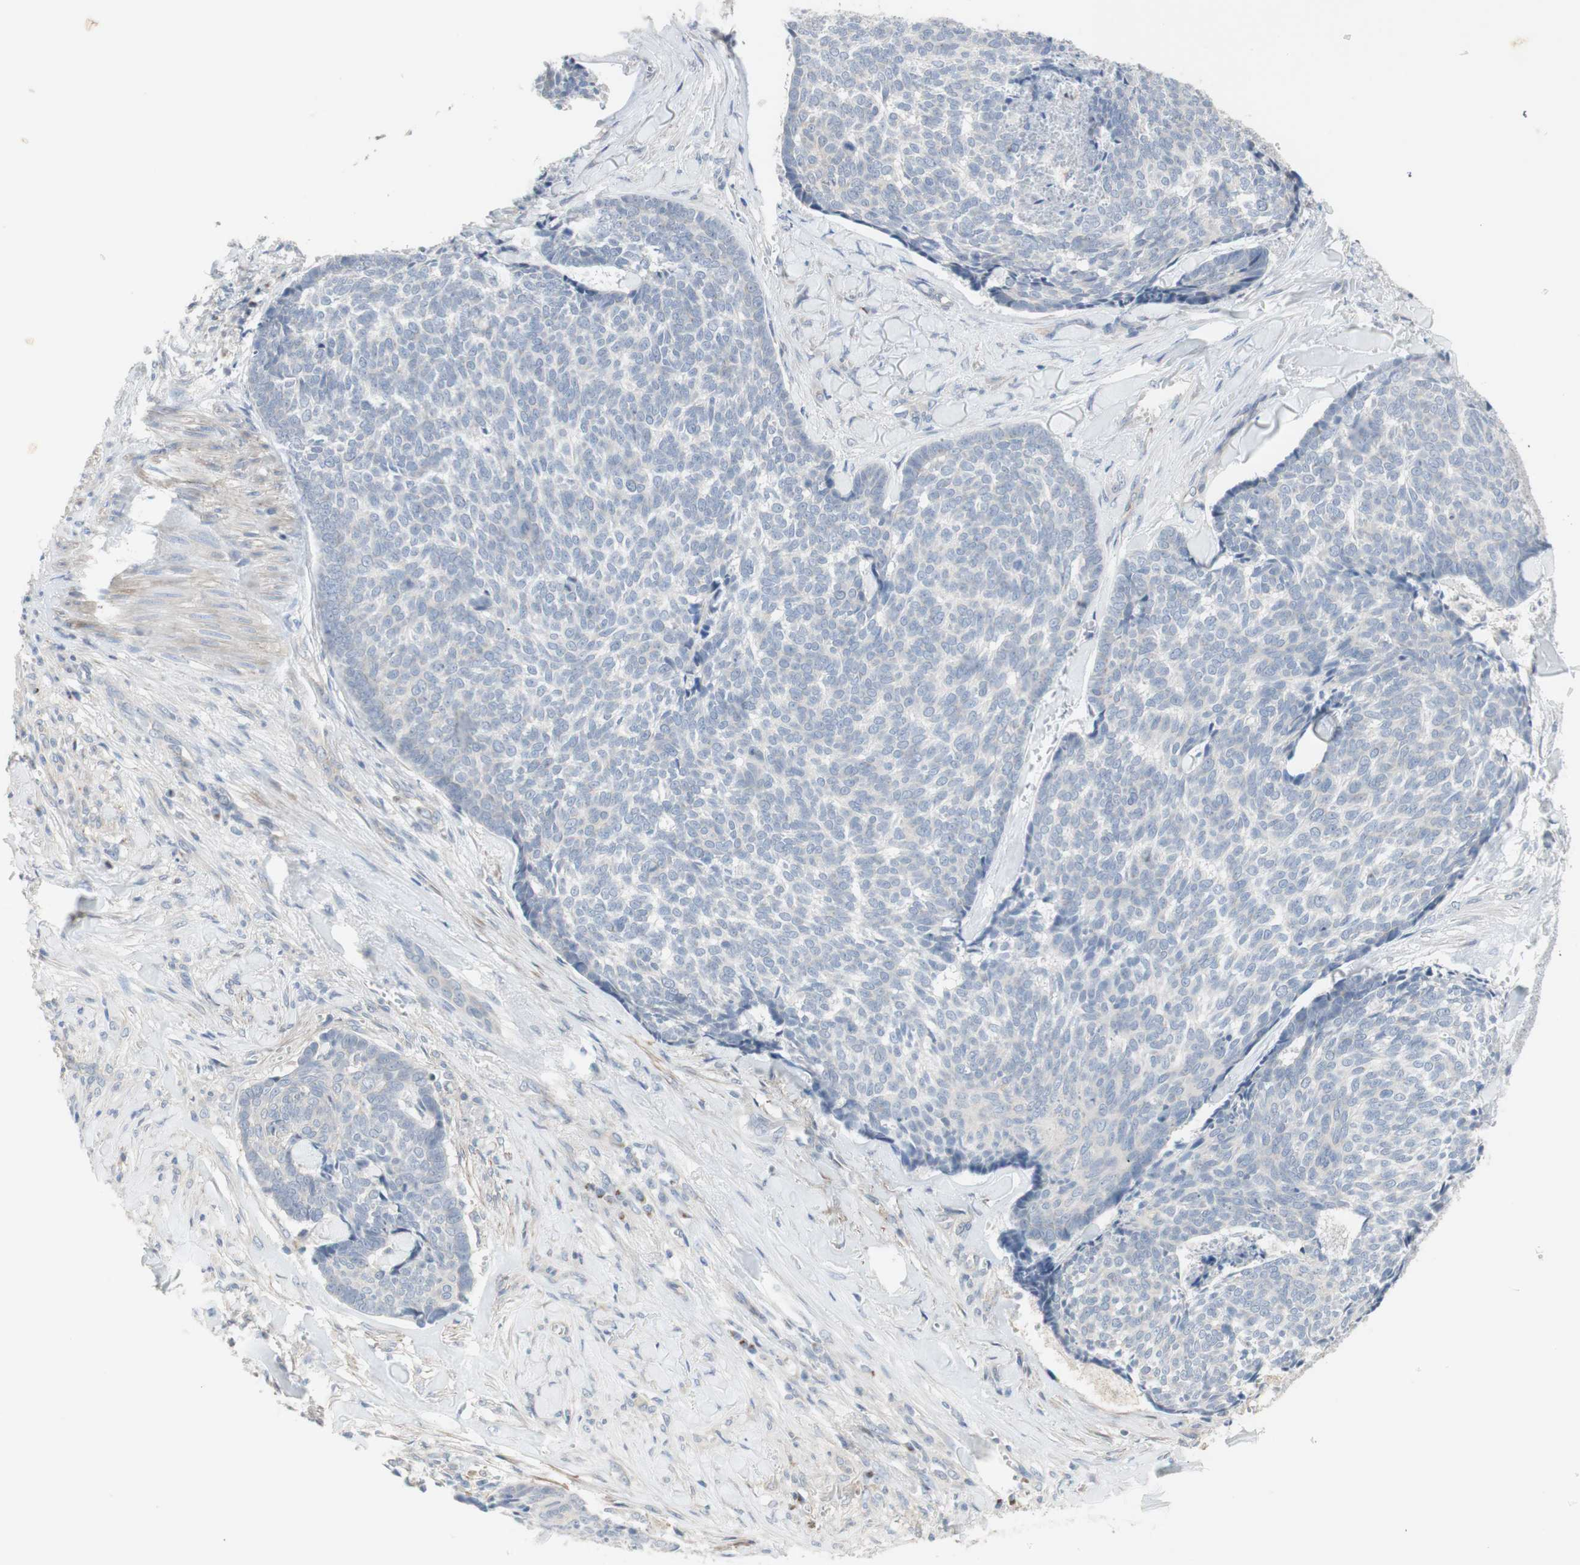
{"staining": {"intensity": "negative", "quantity": "none", "location": "none"}, "tissue": "skin cancer", "cell_type": "Tumor cells", "image_type": "cancer", "snomed": [{"axis": "morphology", "description": "Basal cell carcinoma"}, {"axis": "topography", "description": "Skin"}], "caption": "The image demonstrates no significant positivity in tumor cells of basal cell carcinoma (skin).", "gene": "MANEA", "patient": {"sex": "male", "age": 84}}